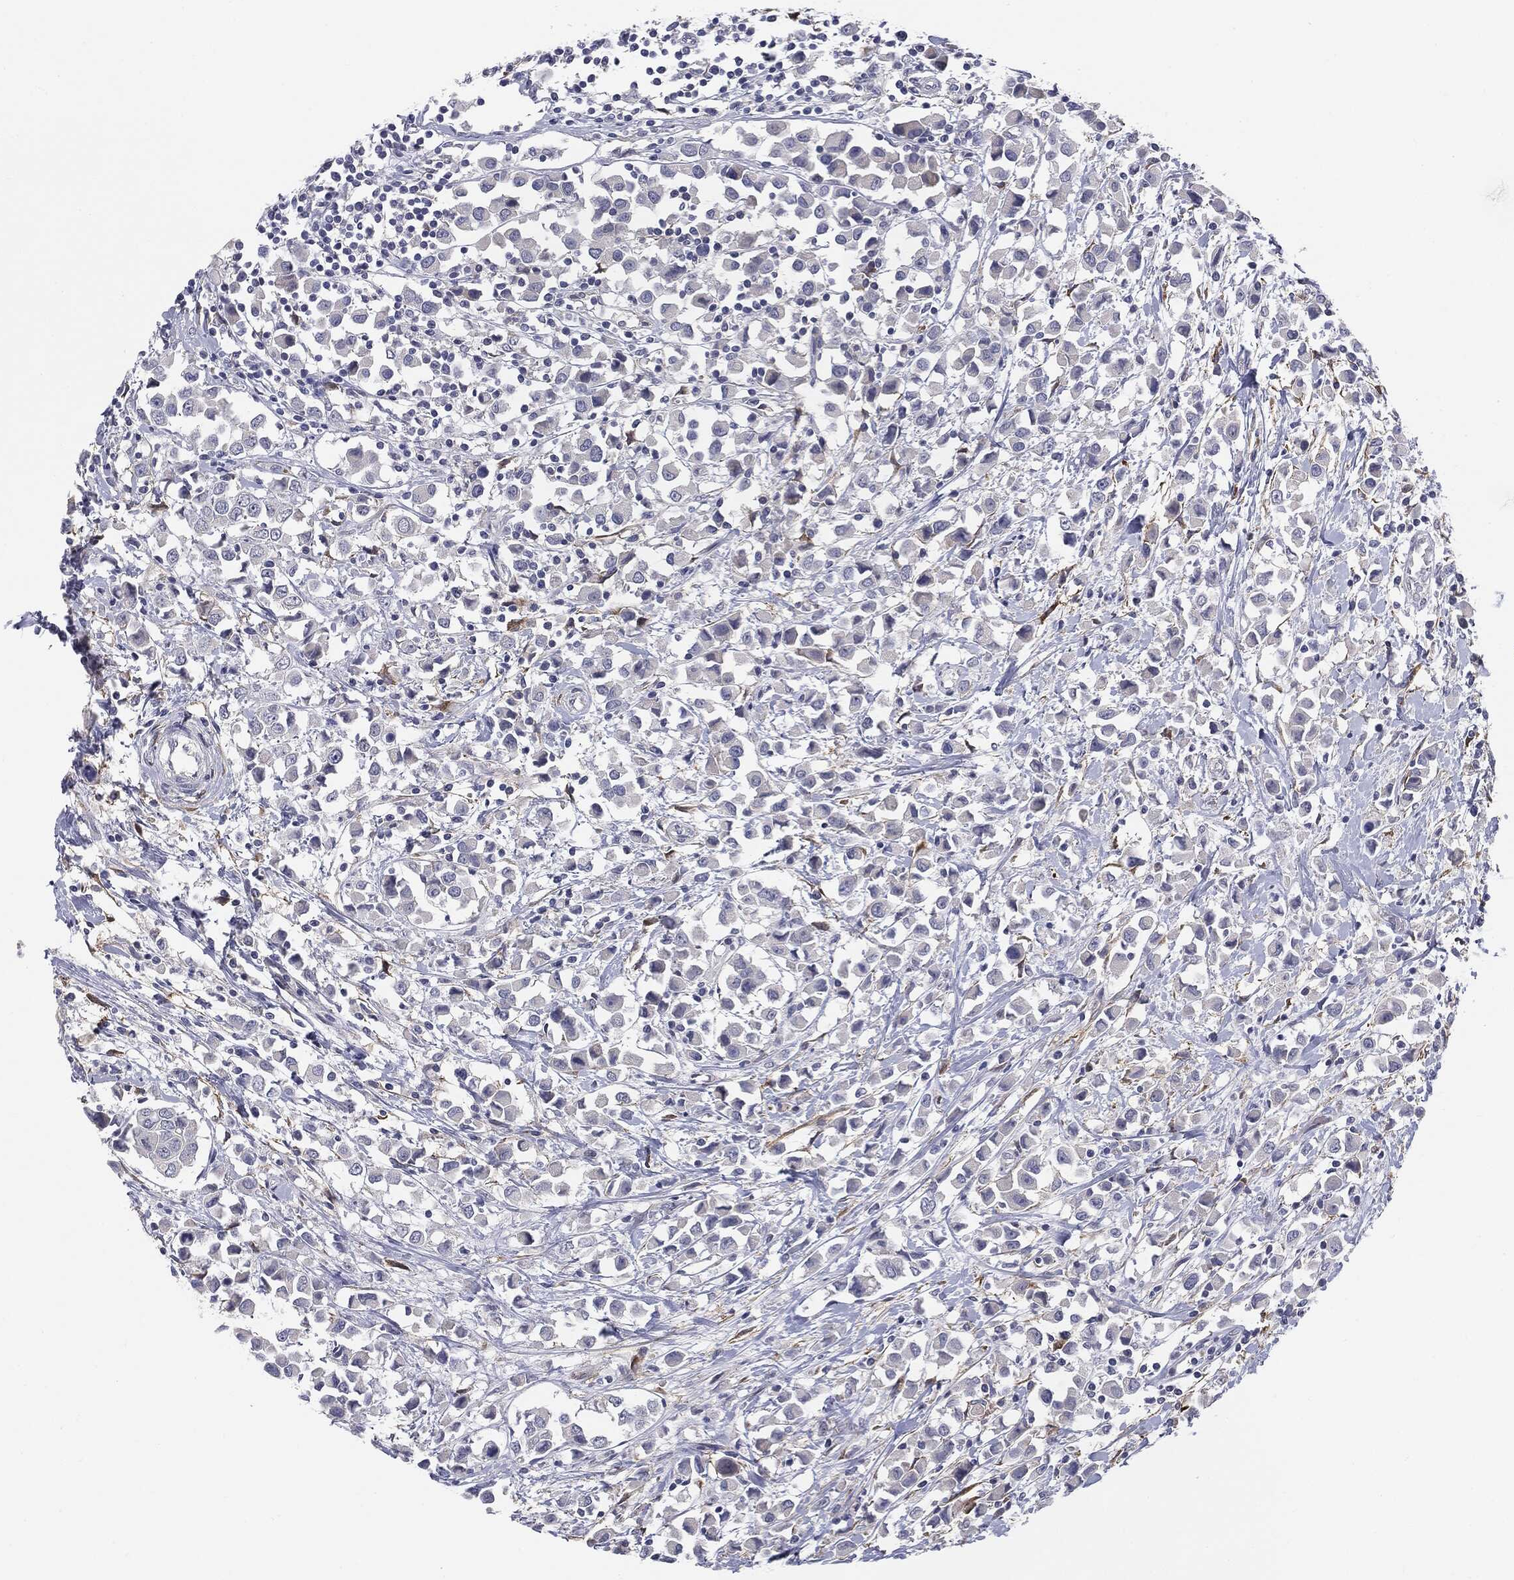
{"staining": {"intensity": "negative", "quantity": "none", "location": "none"}, "tissue": "breast cancer", "cell_type": "Tumor cells", "image_type": "cancer", "snomed": [{"axis": "morphology", "description": "Duct carcinoma"}, {"axis": "topography", "description": "Breast"}], "caption": "Tumor cells are negative for protein expression in human breast cancer.", "gene": "KRT5", "patient": {"sex": "female", "age": 61}}